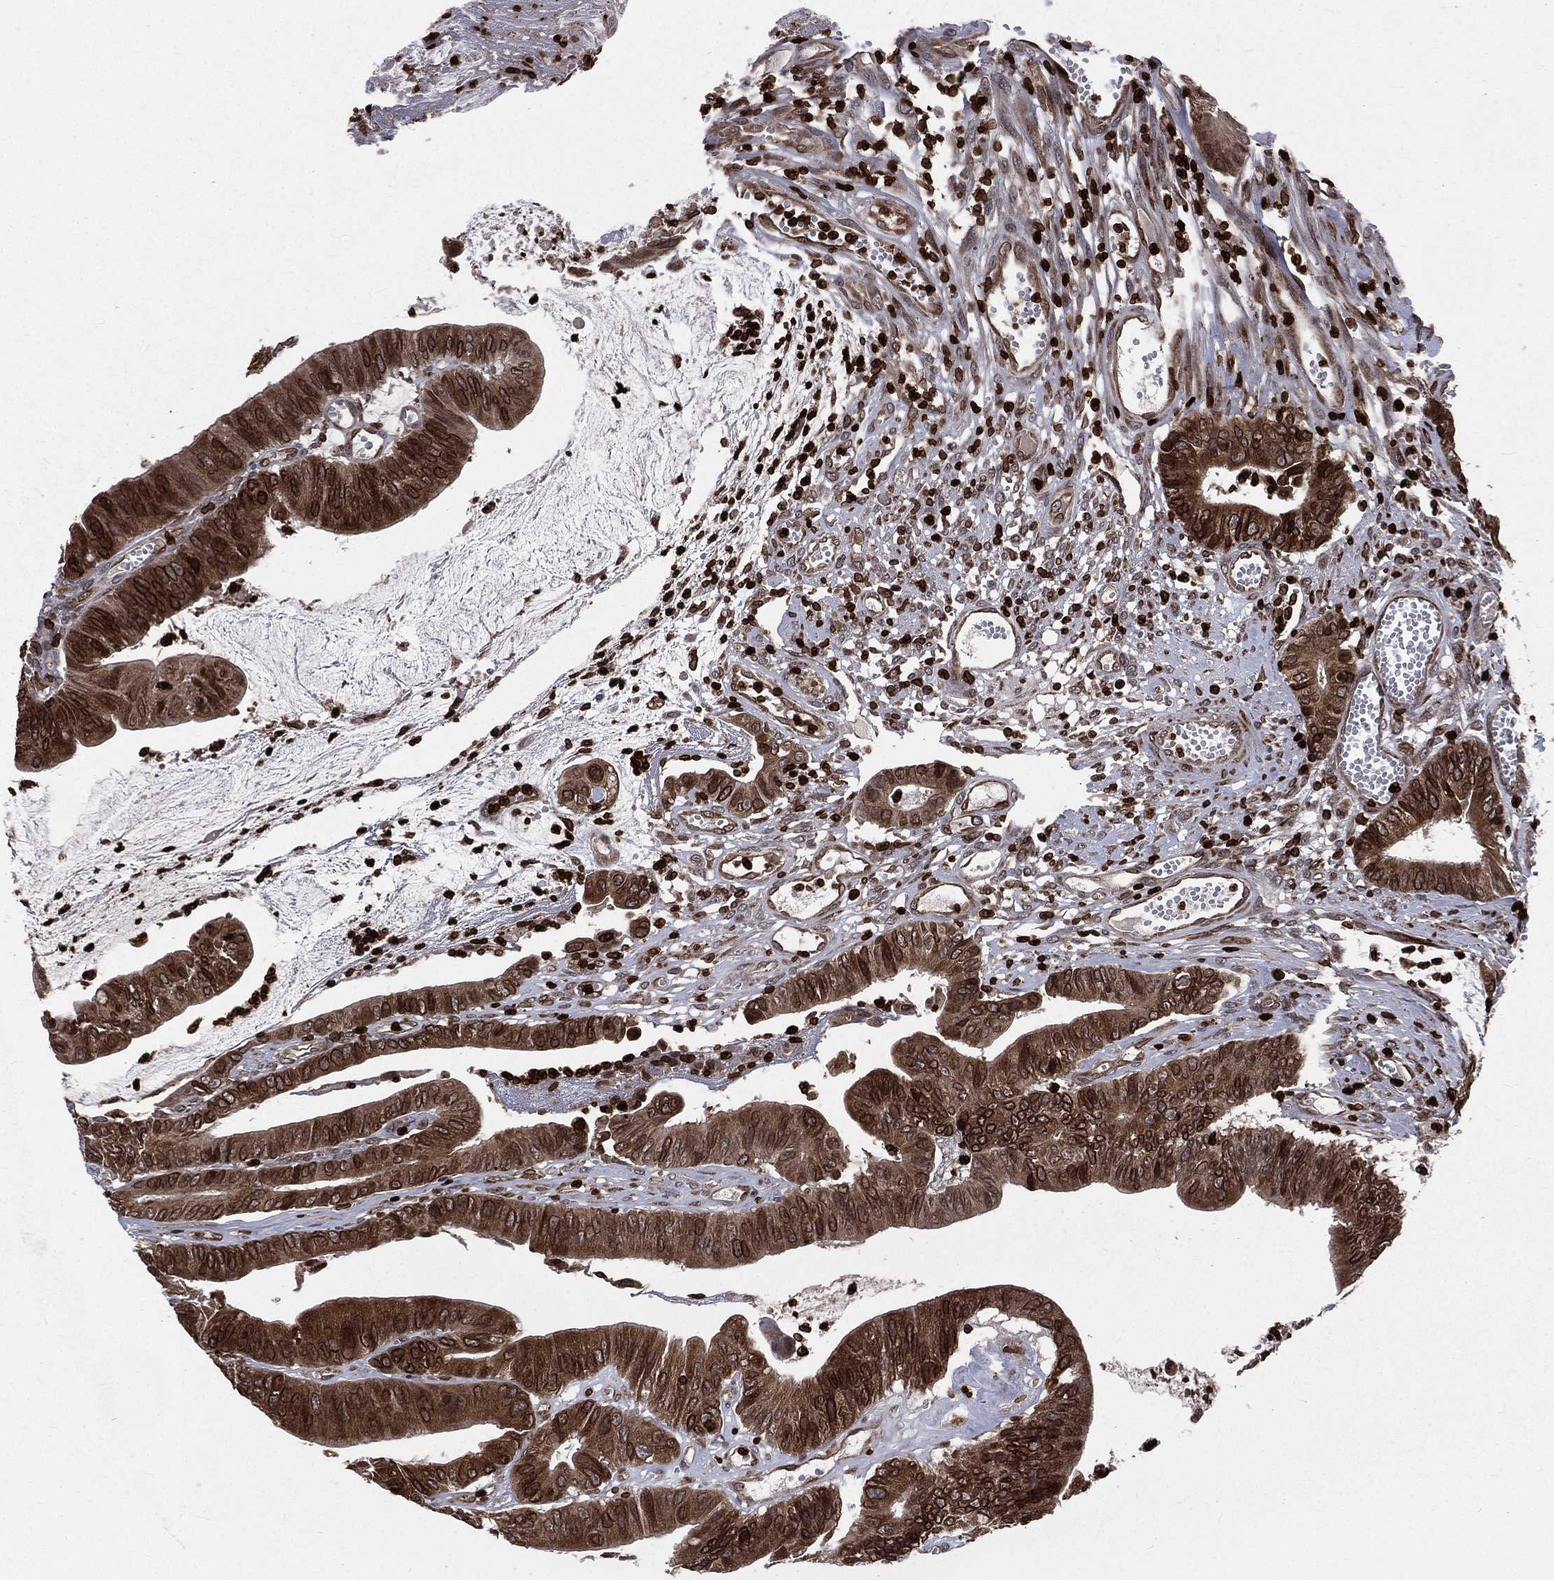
{"staining": {"intensity": "strong", "quantity": ">75%", "location": "cytoplasmic/membranous,nuclear"}, "tissue": "colorectal cancer", "cell_type": "Tumor cells", "image_type": "cancer", "snomed": [{"axis": "morphology", "description": "Adenocarcinoma, NOS"}, {"axis": "topography", "description": "Colon"}], "caption": "DAB (3,3'-diaminobenzidine) immunohistochemical staining of adenocarcinoma (colorectal) displays strong cytoplasmic/membranous and nuclear protein positivity in approximately >75% of tumor cells.", "gene": "LBR", "patient": {"sex": "female", "age": 69}}